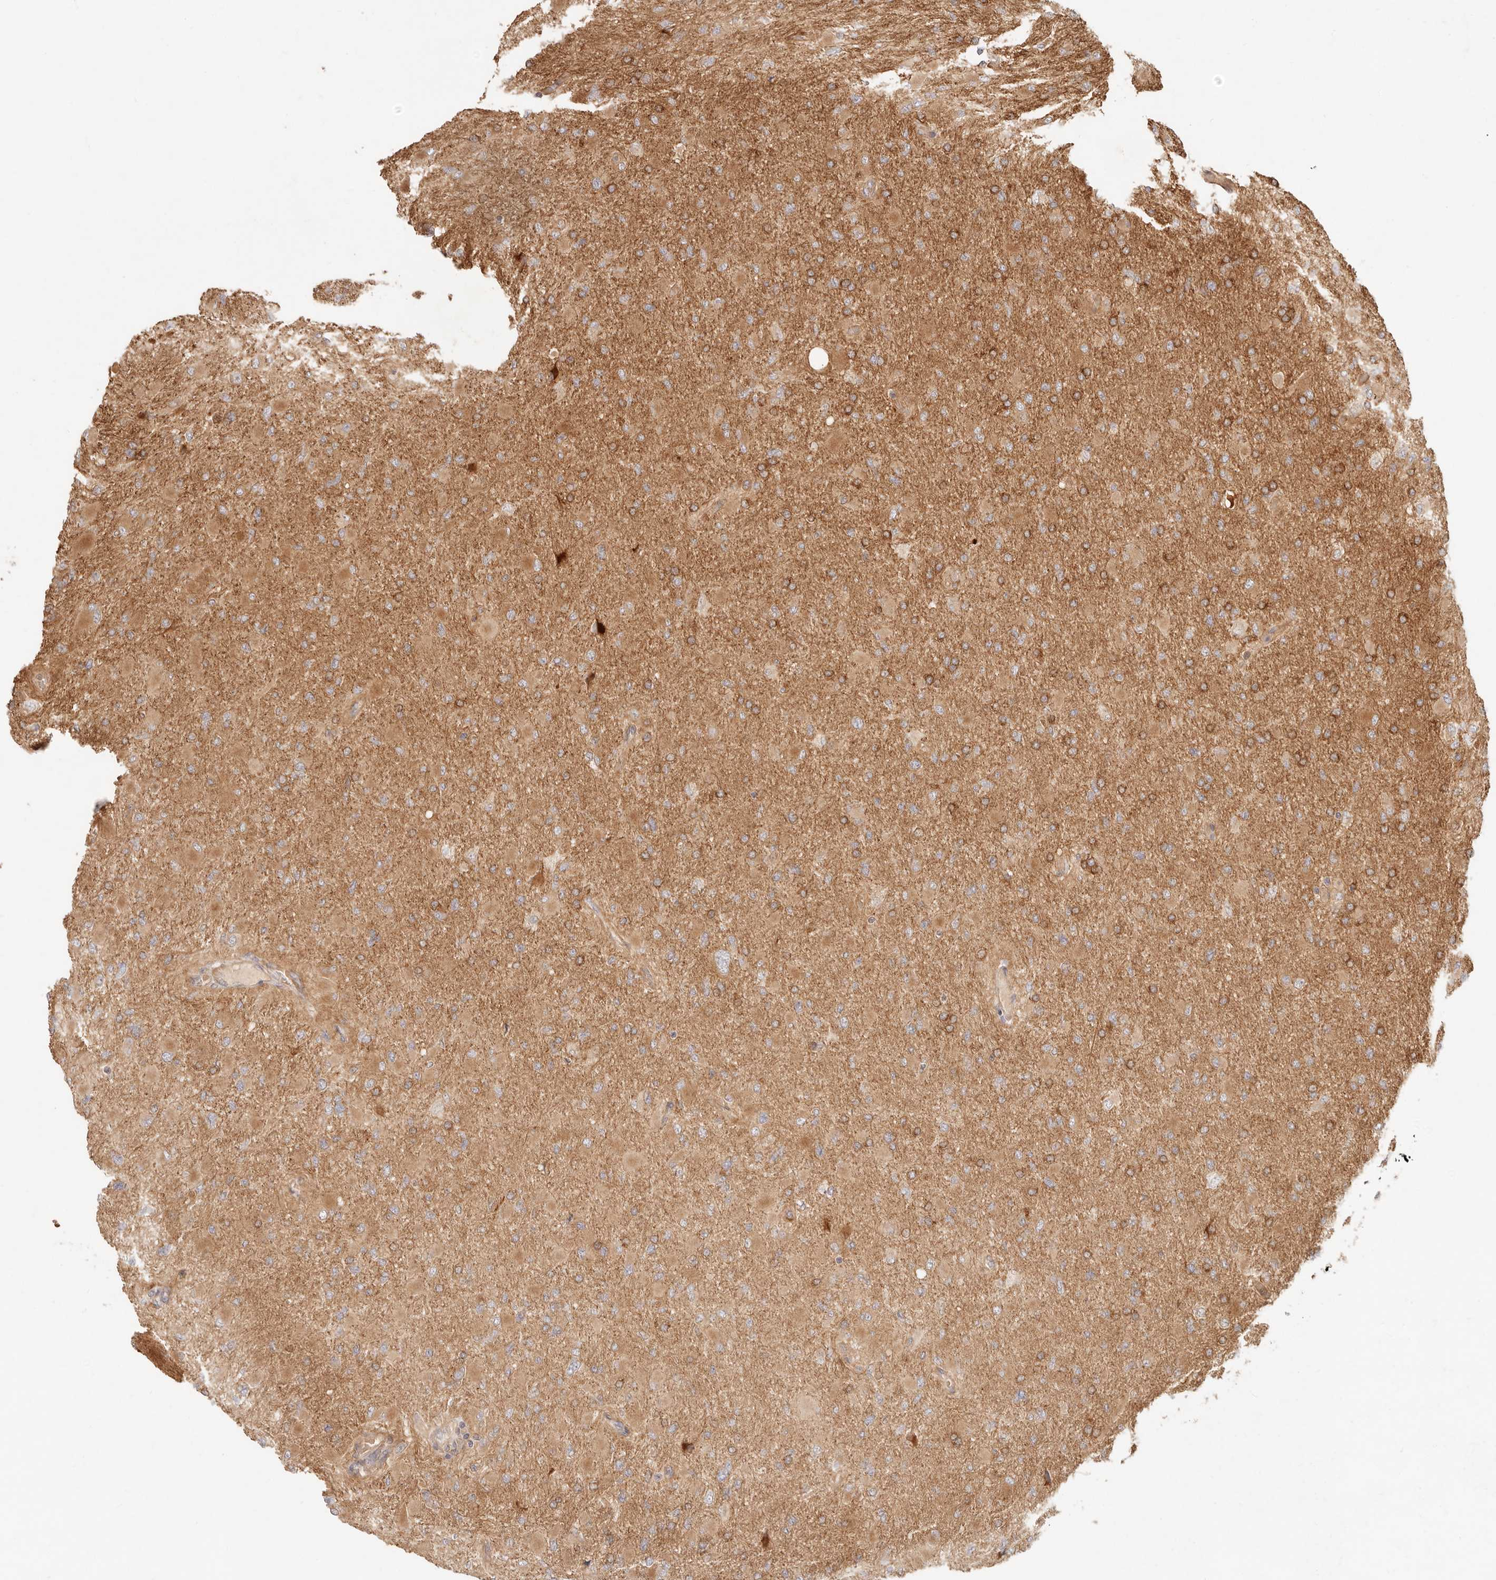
{"staining": {"intensity": "moderate", "quantity": ">75%", "location": "cytoplasmic/membranous"}, "tissue": "glioma", "cell_type": "Tumor cells", "image_type": "cancer", "snomed": [{"axis": "morphology", "description": "Glioma, malignant, High grade"}, {"axis": "topography", "description": "Cerebral cortex"}], "caption": "There is medium levels of moderate cytoplasmic/membranous positivity in tumor cells of malignant glioma (high-grade), as demonstrated by immunohistochemical staining (brown color).", "gene": "PPP1R3B", "patient": {"sex": "female", "age": 36}}